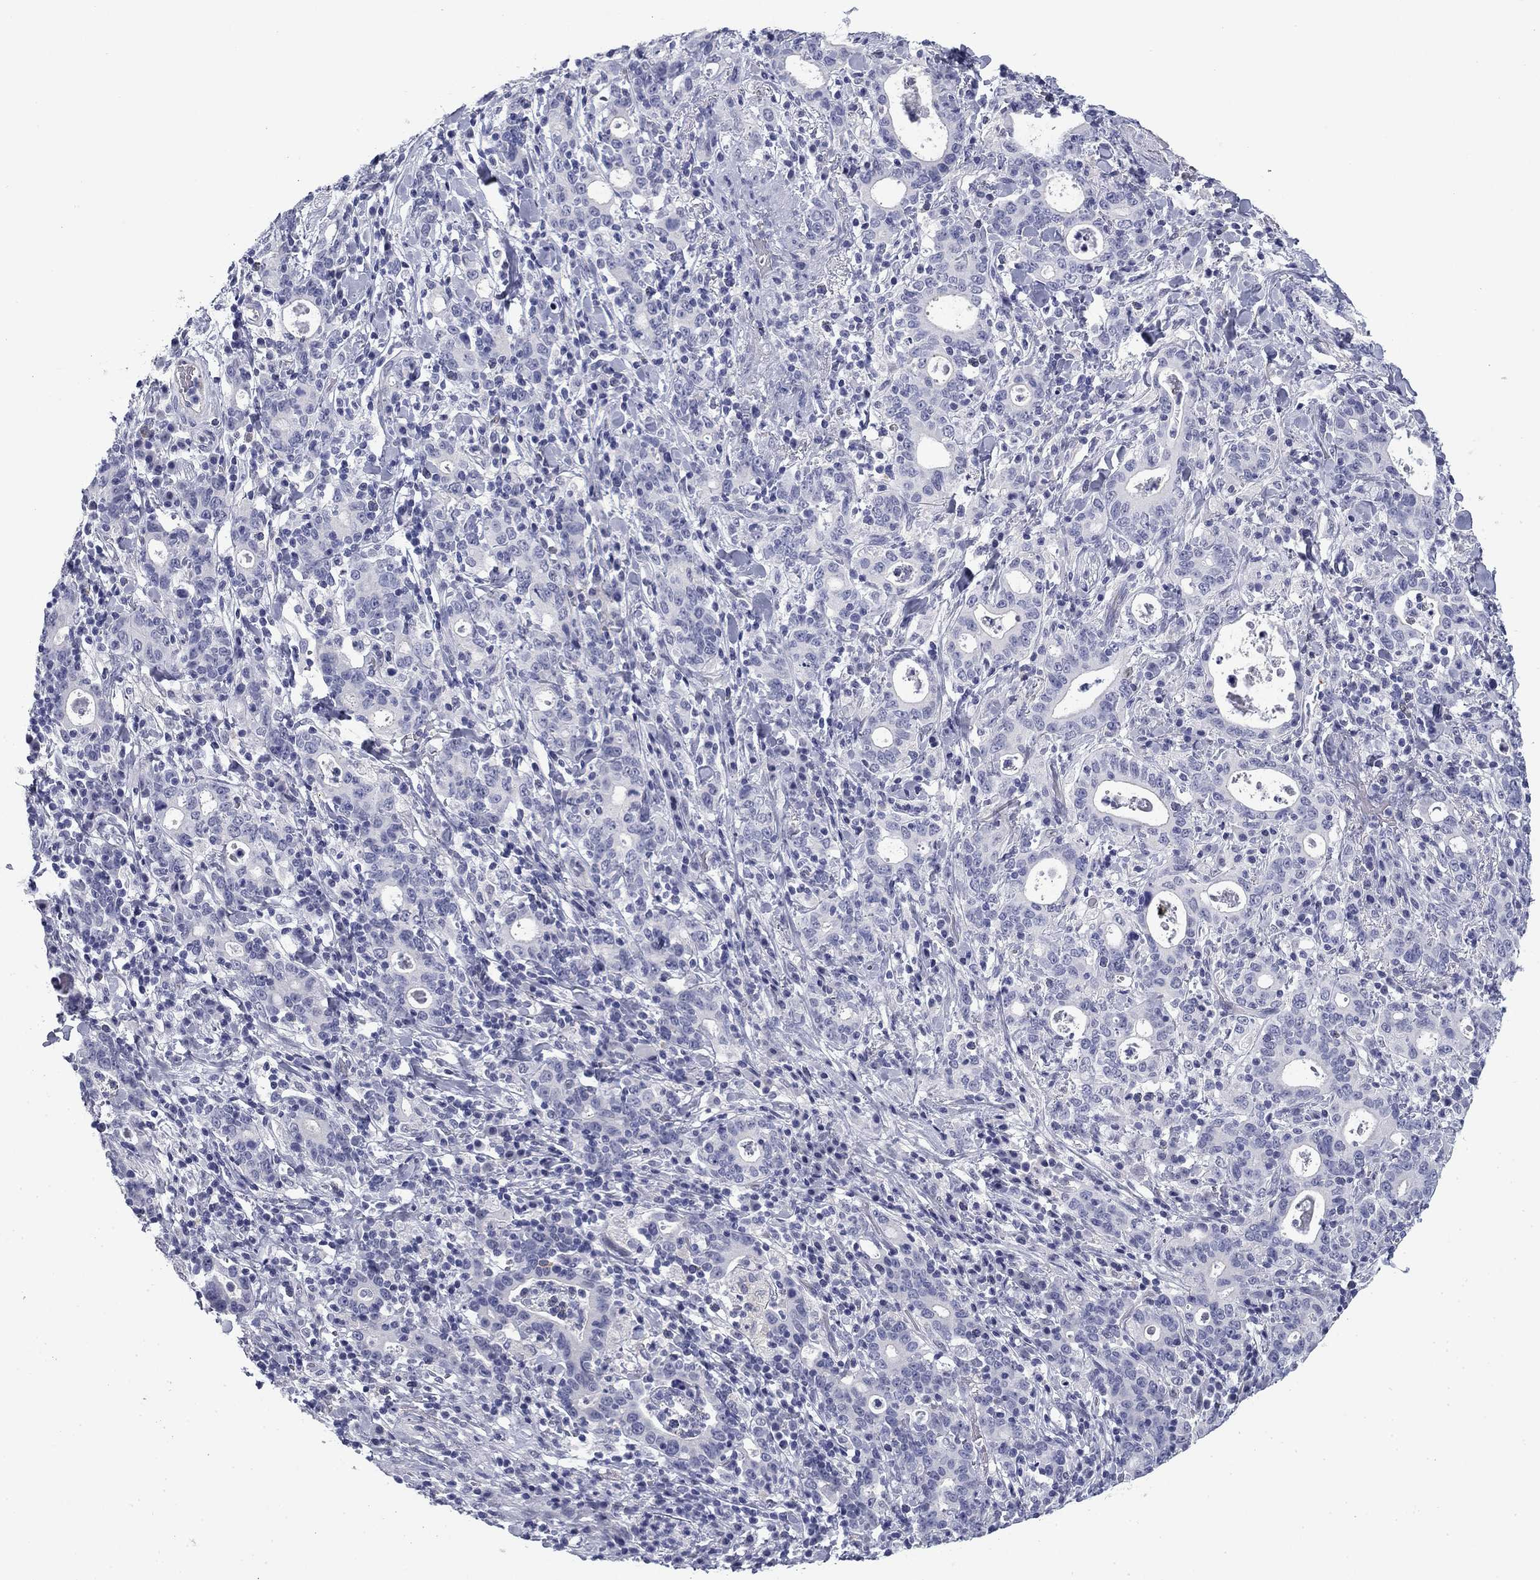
{"staining": {"intensity": "negative", "quantity": "none", "location": "none"}, "tissue": "stomach cancer", "cell_type": "Tumor cells", "image_type": "cancer", "snomed": [{"axis": "morphology", "description": "Adenocarcinoma, NOS"}, {"axis": "topography", "description": "Stomach"}], "caption": "This is a micrograph of IHC staining of stomach cancer (adenocarcinoma), which shows no positivity in tumor cells.", "gene": "BCL2L14", "patient": {"sex": "male", "age": 79}}